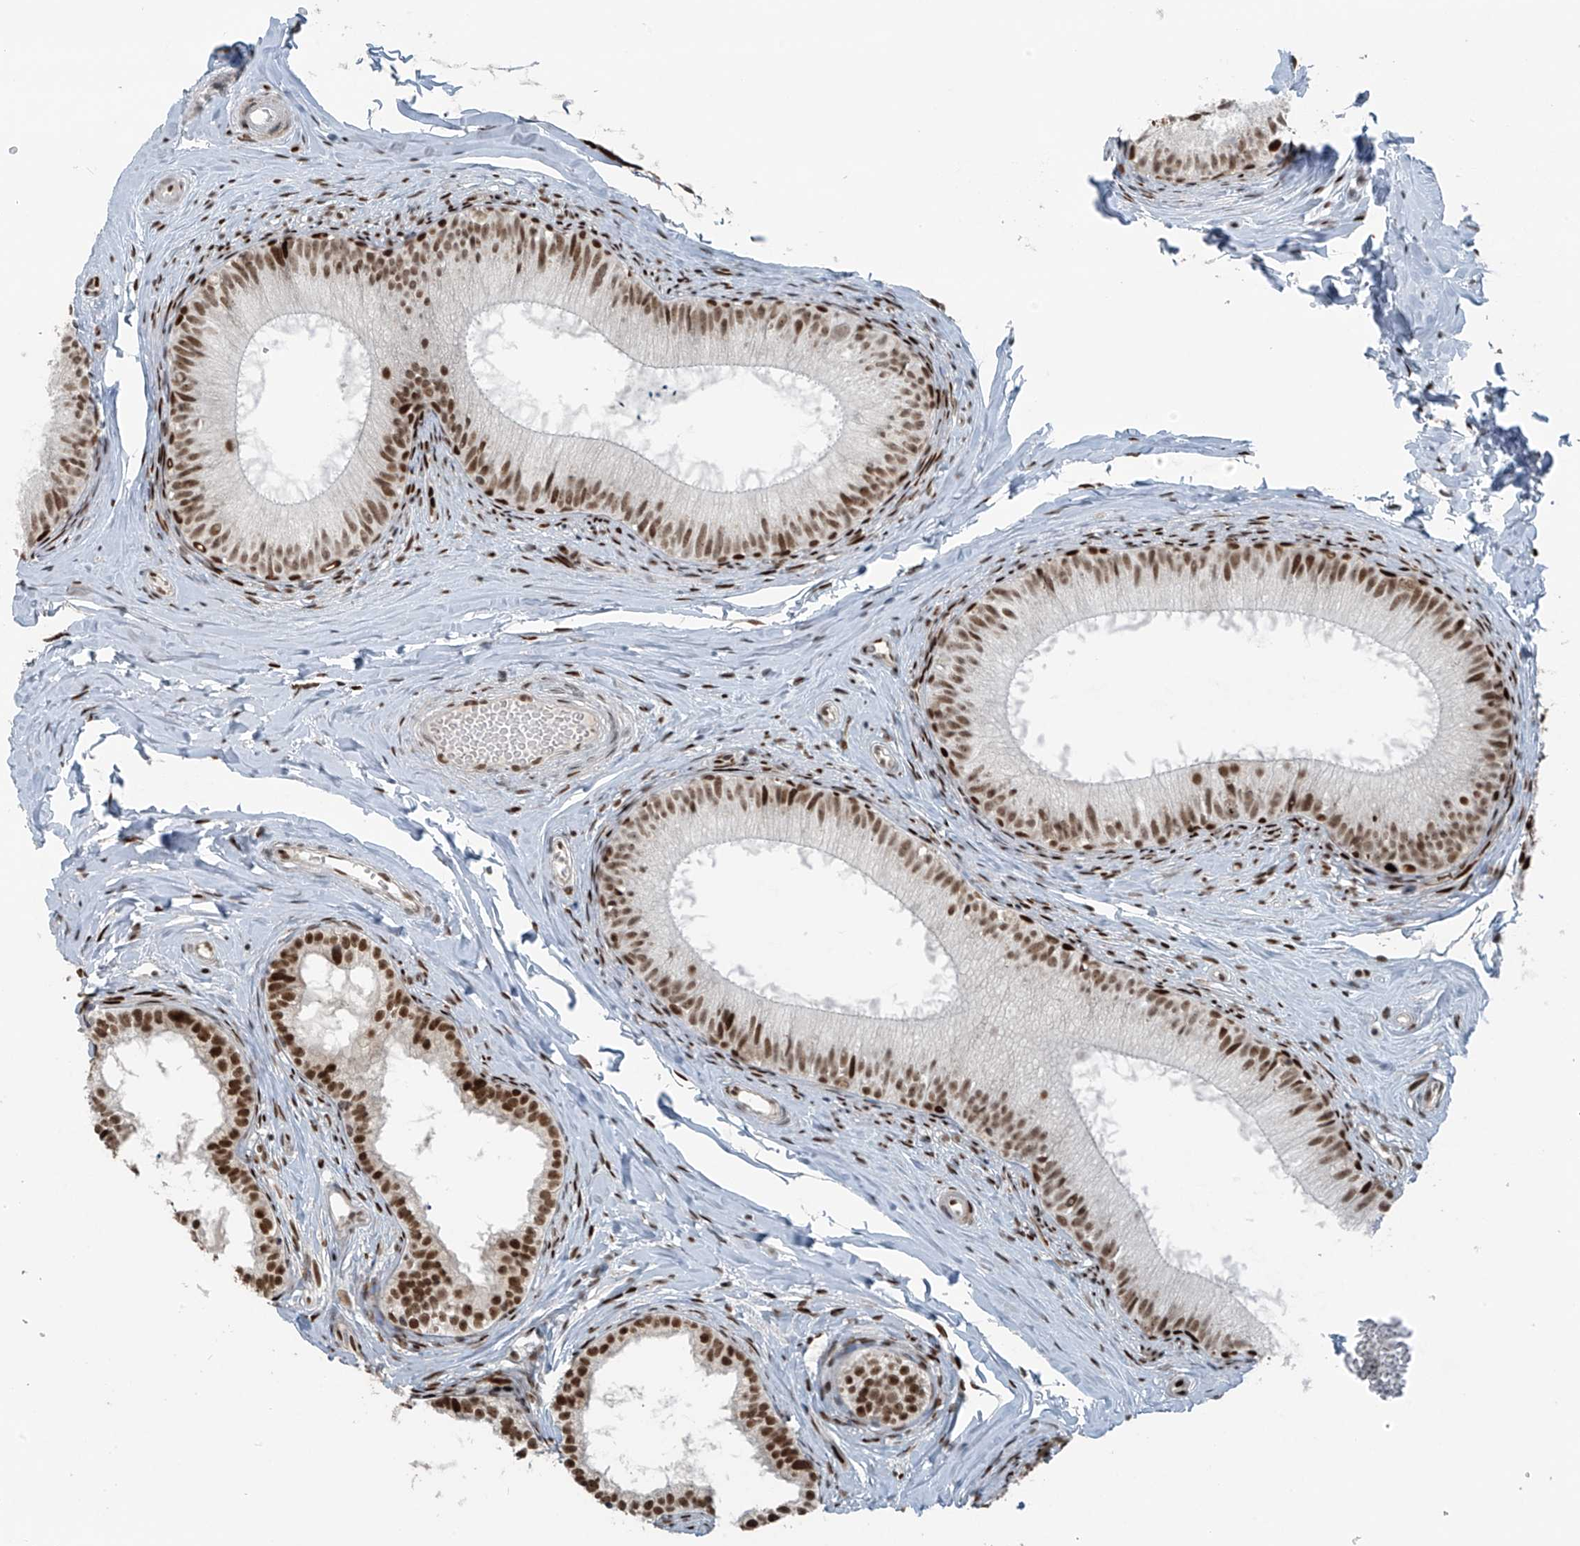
{"staining": {"intensity": "strong", "quantity": ">75%", "location": "nuclear"}, "tissue": "epididymis", "cell_type": "Glandular cells", "image_type": "normal", "snomed": [{"axis": "morphology", "description": "Normal tissue, NOS"}, {"axis": "topography", "description": "Epididymis"}], "caption": "A brown stain labels strong nuclear positivity of a protein in glandular cells of unremarkable human epididymis.", "gene": "PCNP", "patient": {"sex": "male", "age": 34}}